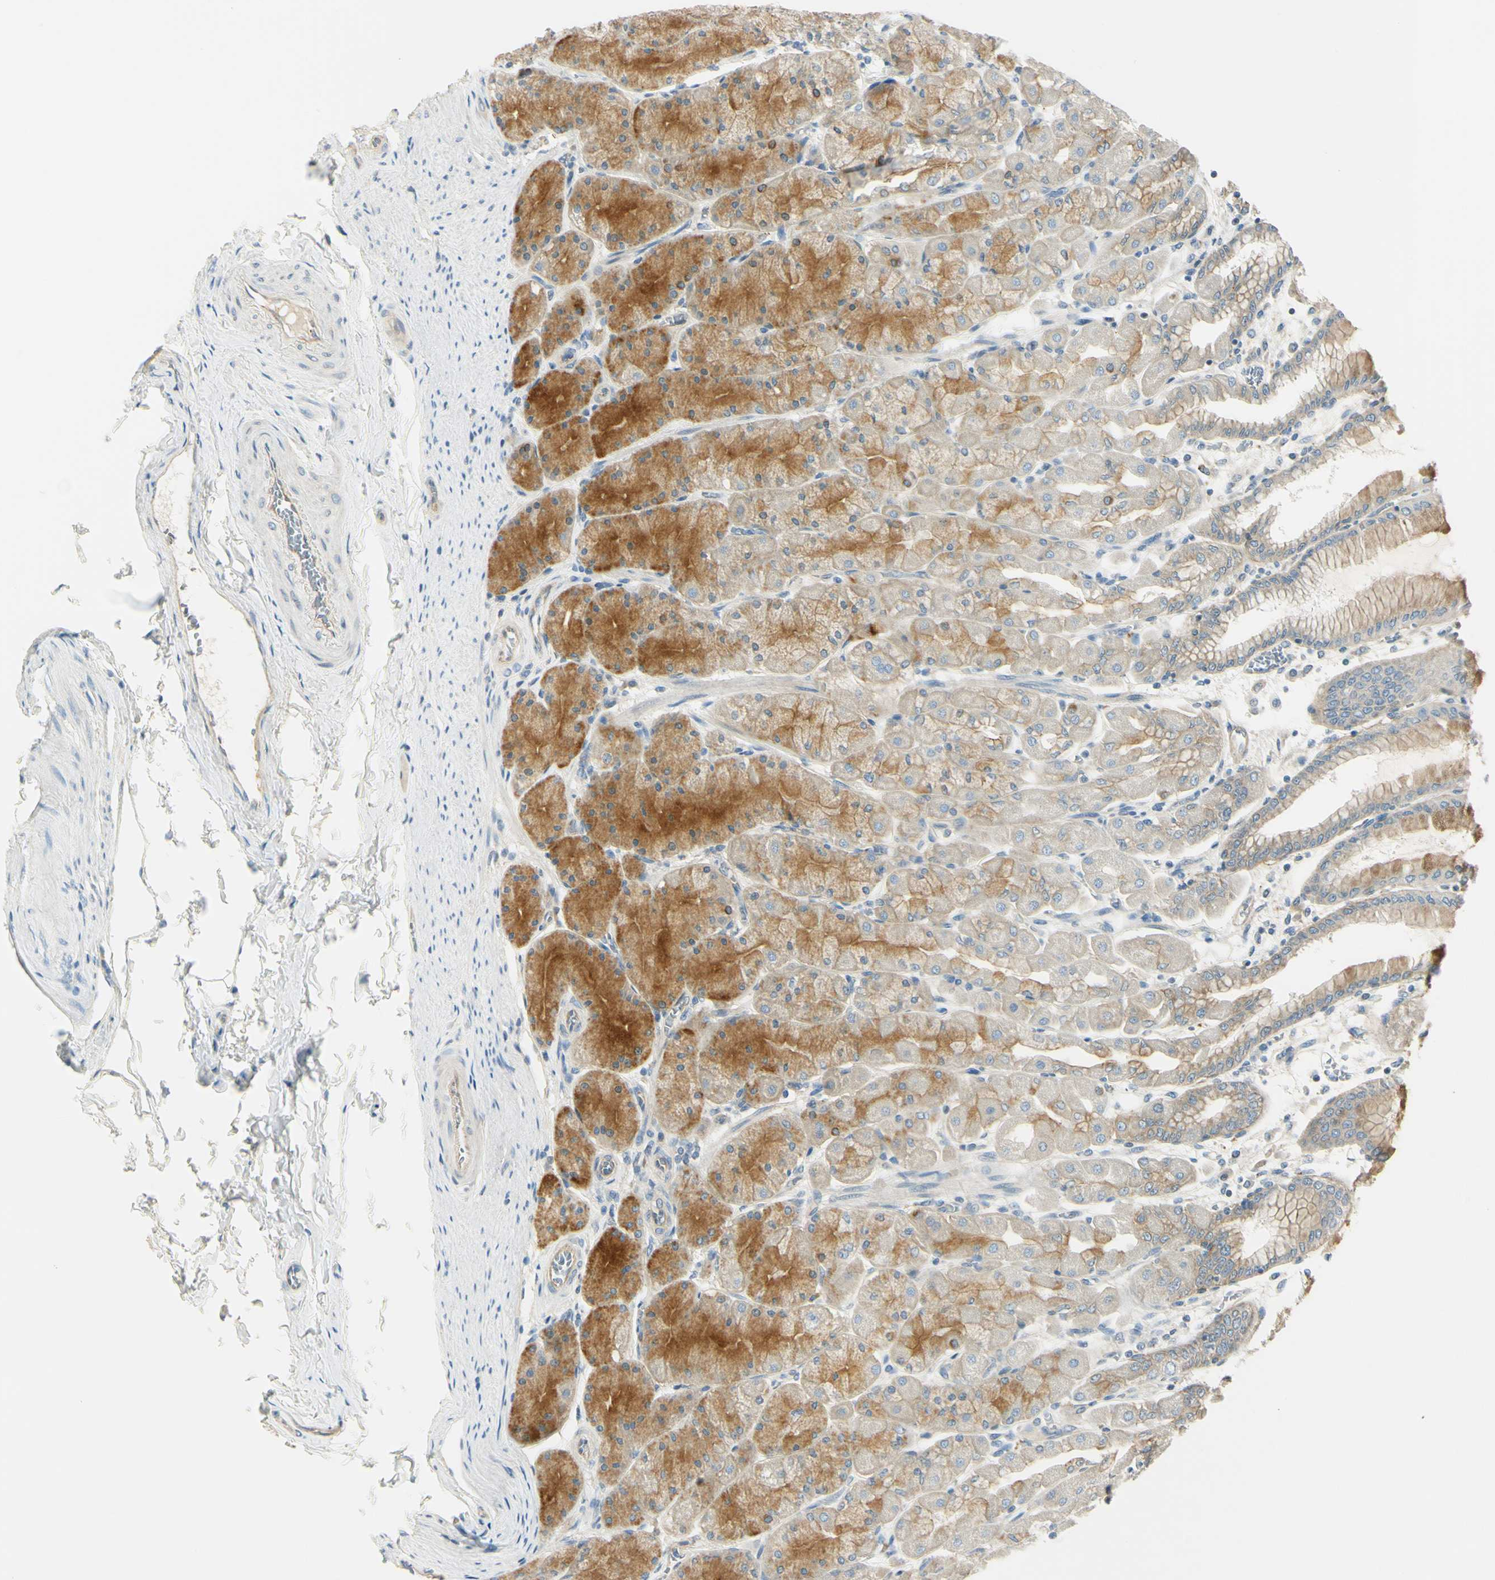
{"staining": {"intensity": "strong", "quantity": "25%-75%", "location": "cytoplasmic/membranous"}, "tissue": "stomach", "cell_type": "Glandular cells", "image_type": "normal", "snomed": [{"axis": "morphology", "description": "Normal tissue, NOS"}, {"axis": "topography", "description": "Stomach, upper"}], "caption": "Protein analysis of normal stomach reveals strong cytoplasmic/membranous expression in approximately 25%-75% of glandular cells. The protein of interest is shown in brown color, while the nuclei are stained blue.", "gene": "LAMA3", "patient": {"sex": "female", "age": 56}}